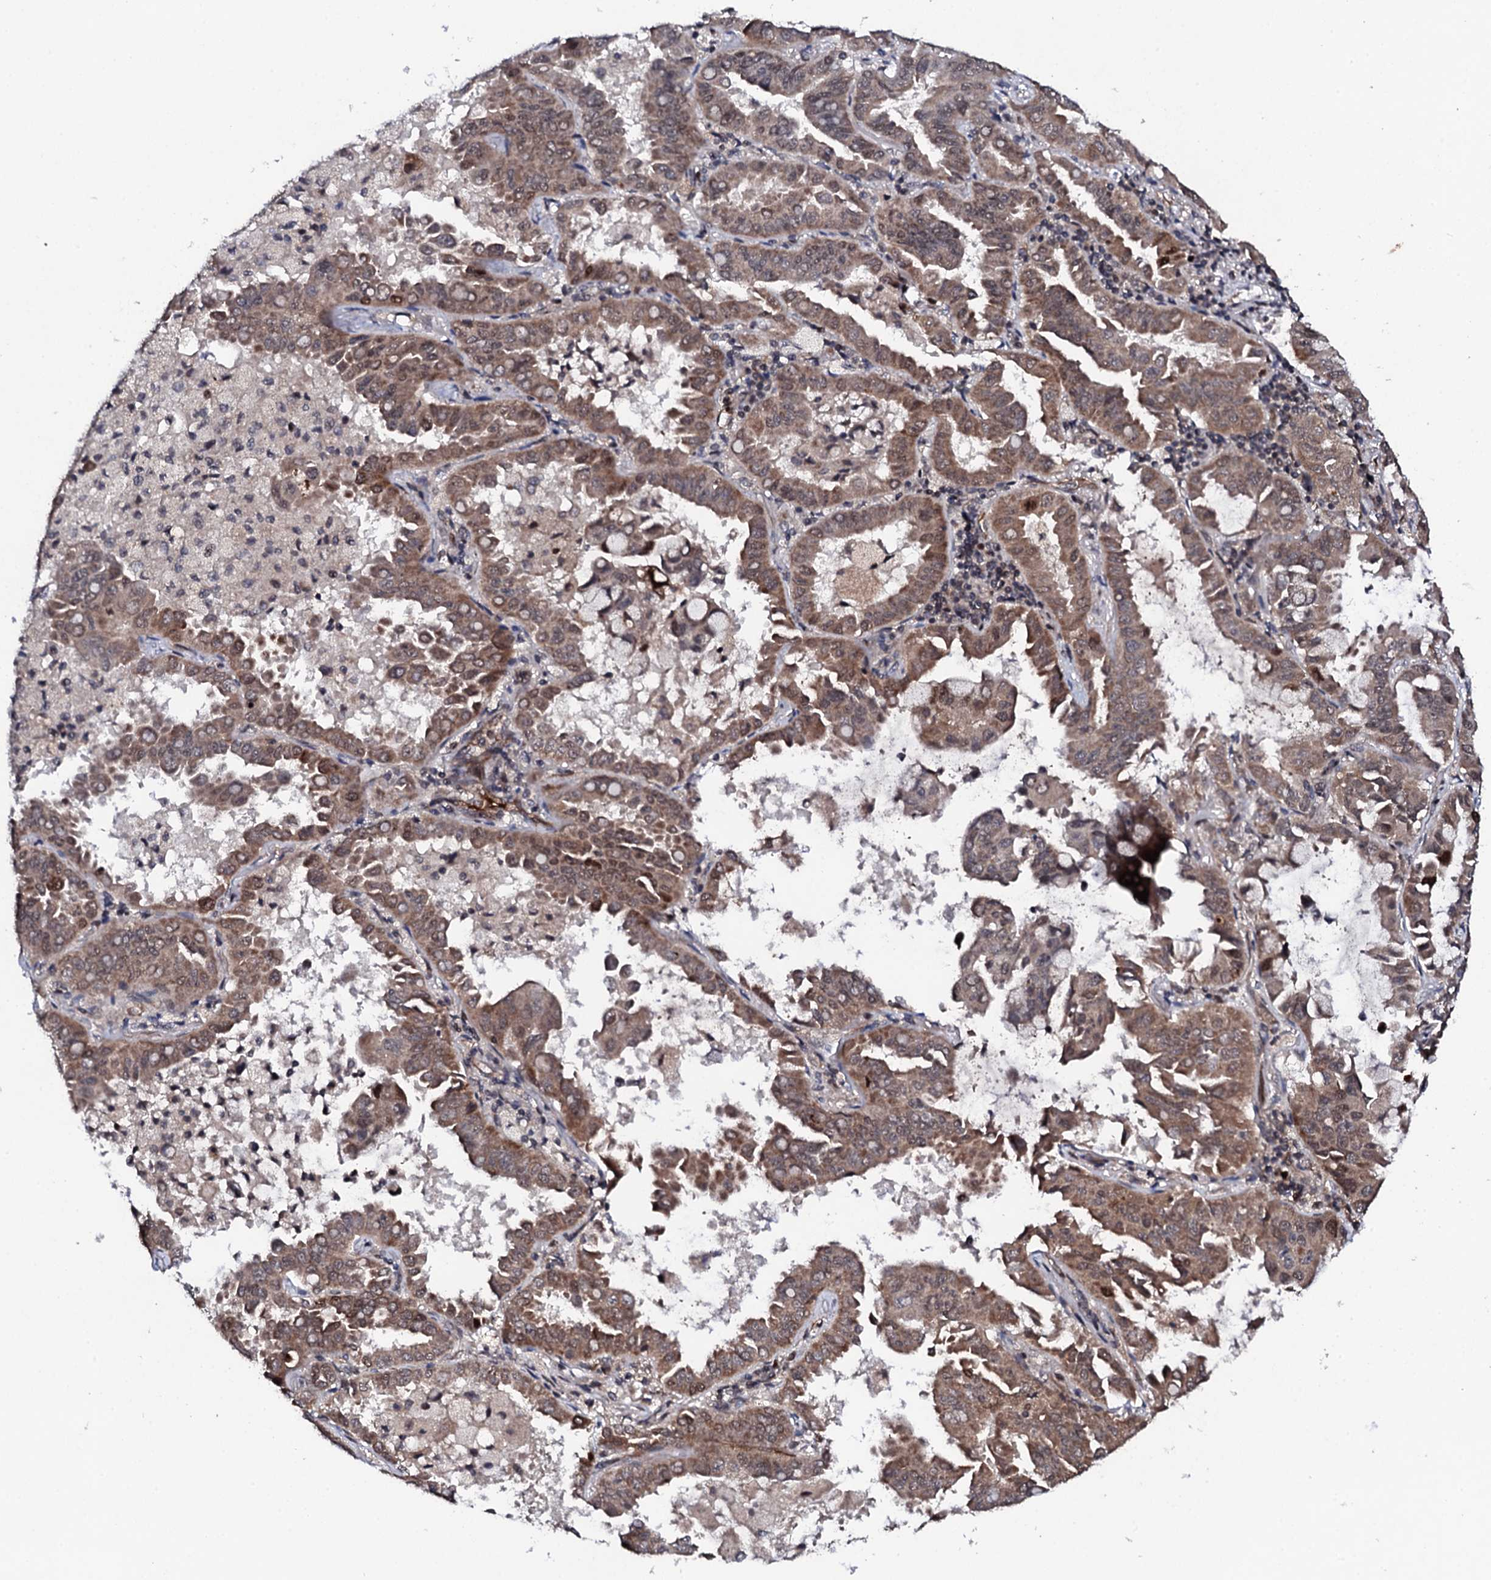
{"staining": {"intensity": "moderate", "quantity": ">75%", "location": "cytoplasmic/membranous,nuclear"}, "tissue": "lung cancer", "cell_type": "Tumor cells", "image_type": "cancer", "snomed": [{"axis": "morphology", "description": "Adenocarcinoma, NOS"}, {"axis": "topography", "description": "Lung"}], "caption": "Lung cancer (adenocarcinoma) tissue reveals moderate cytoplasmic/membranous and nuclear staining in approximately >75% of tumor cells, visualized by immunohistochemistry.", "gene": "FAM111A", "patient": {"sex": "male", "age": 64}}